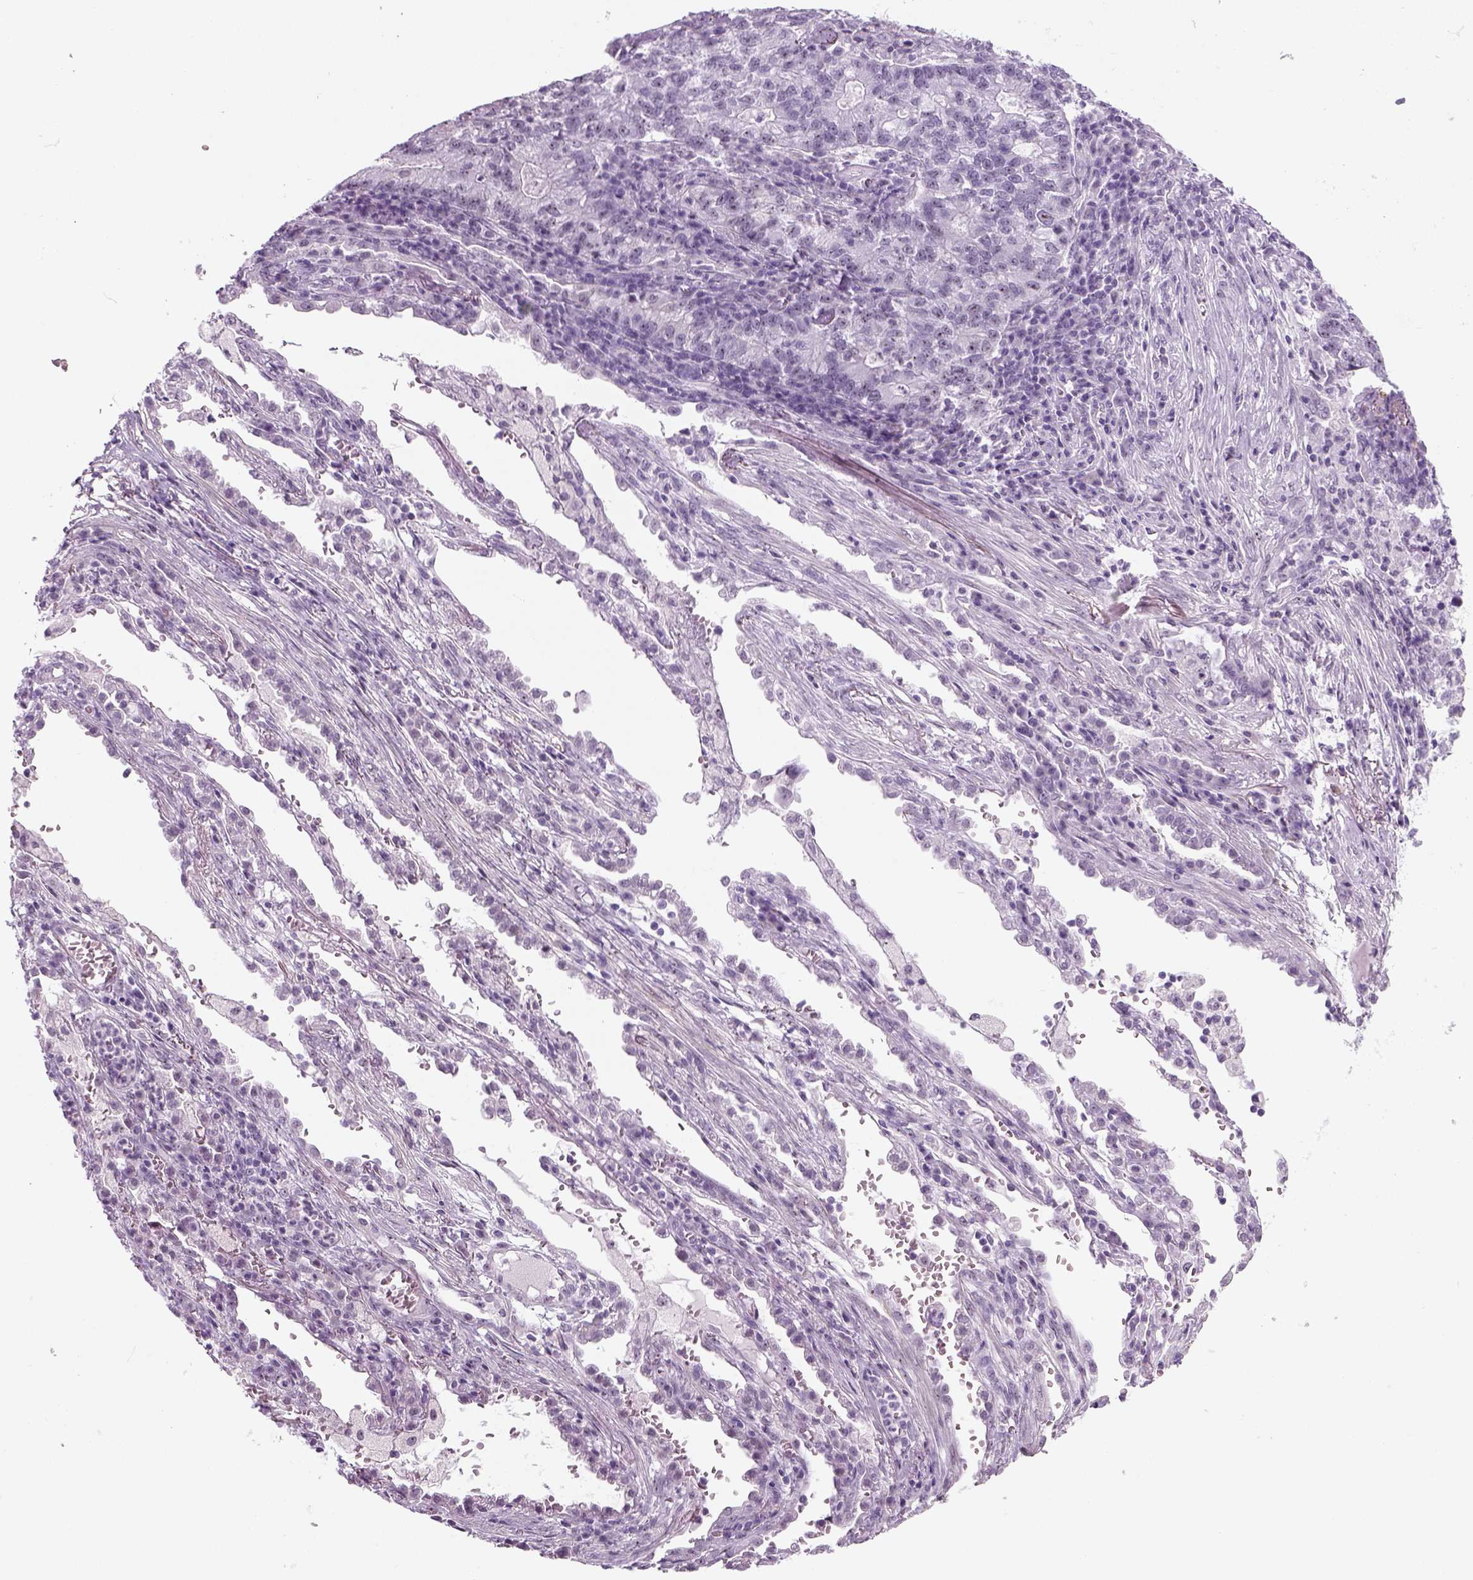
{"staining": {"intensity": "negative", "quantity": "none", "location": "none"}, "tissue": "lung cancer", "cell_type": "Tumor cells", "image_type": "cancer", "snomed": [{"axis": "morphology", "description": "Adenocarcinoma, NOS"}, {"axis": "topography", "description": "Lung"}], "caption": "Adenocarcinoma (lung) was stained to show a protein in brown. There is no significant positivity in tumor cells.", "gene": "ZNF865", "patient": {"sex": "male", "age": 57}}